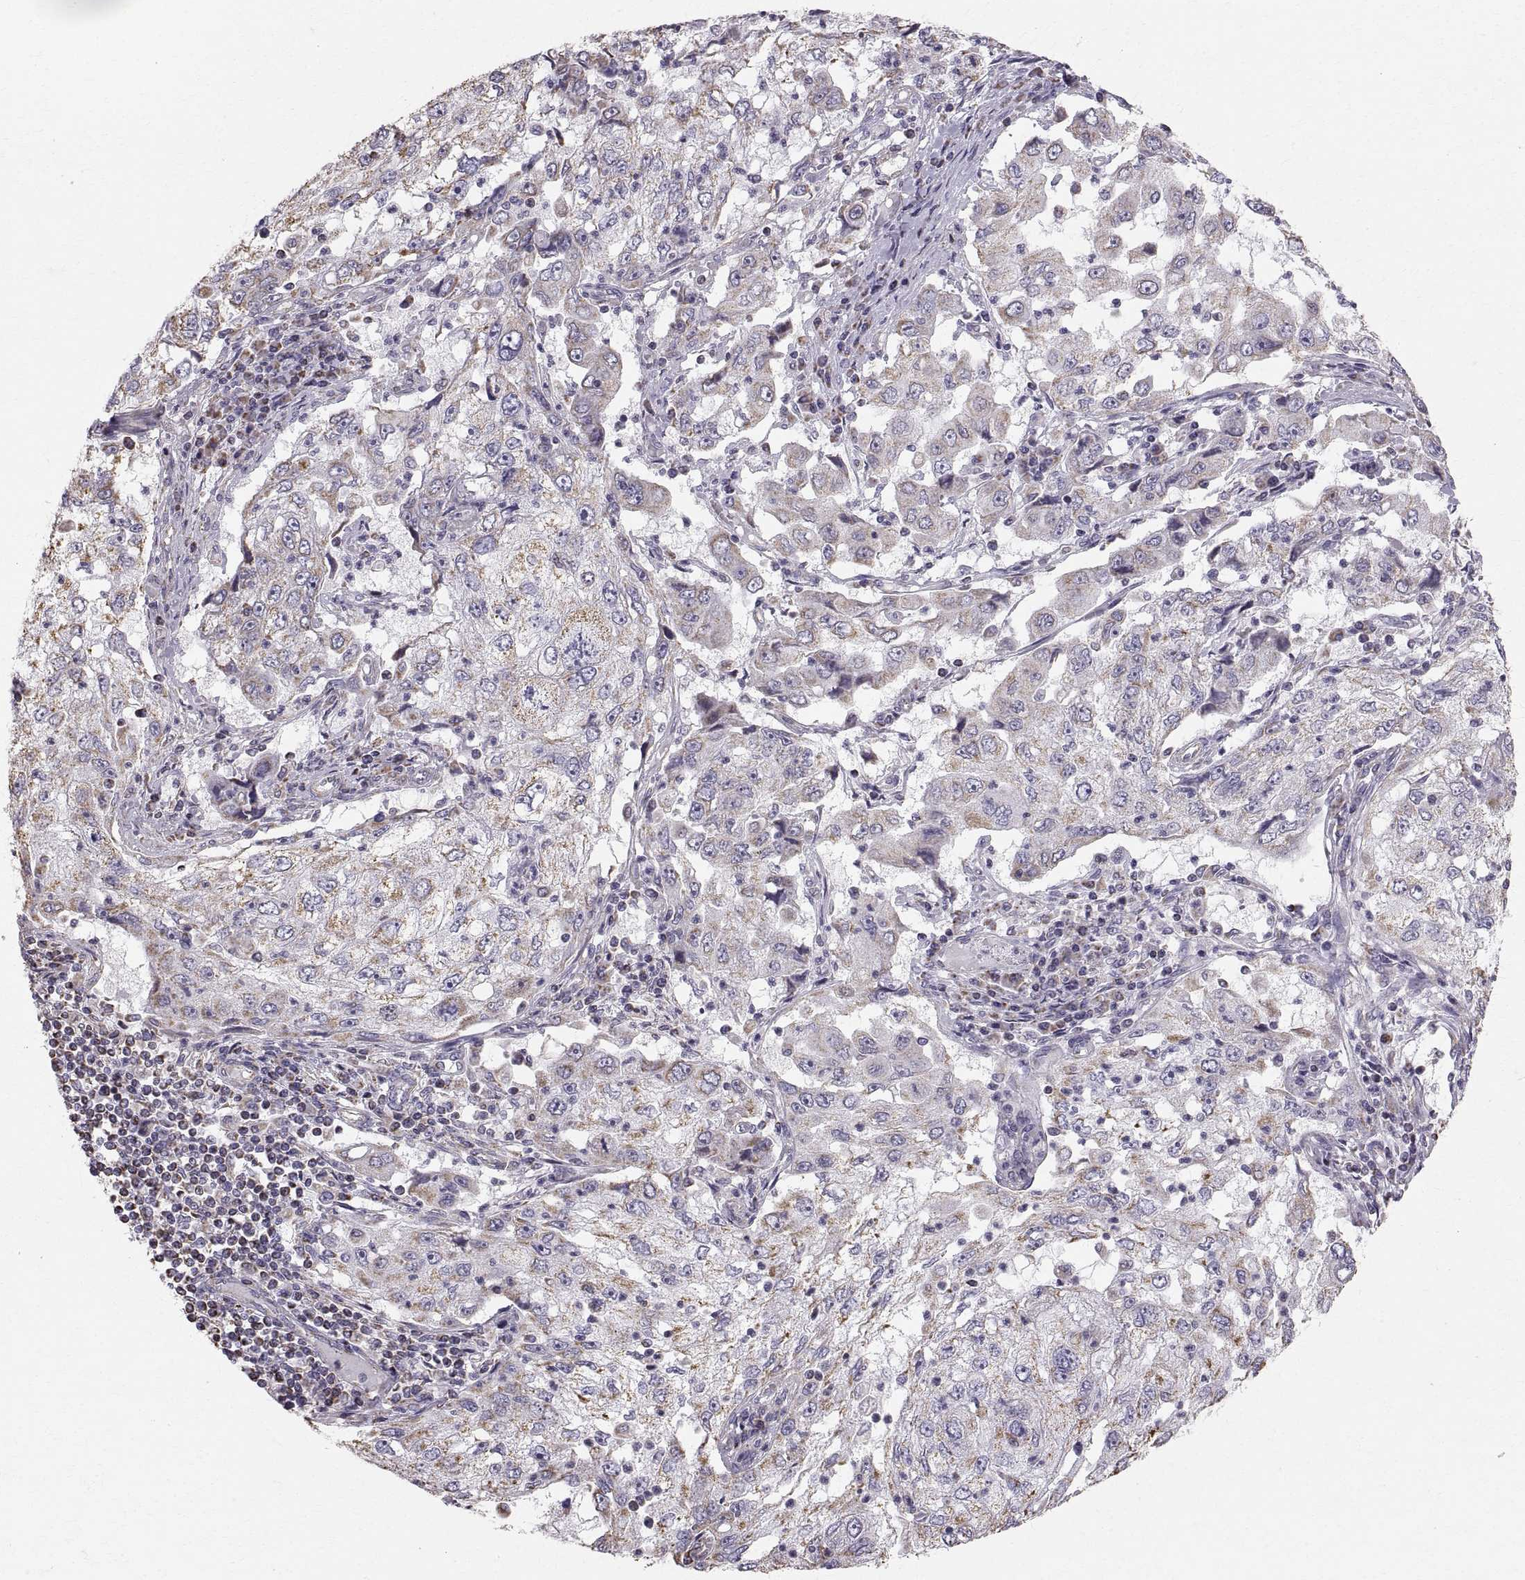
{"staining": {"intensity": "moderate", "quantity": "<25%", "location": "cytoplasmic/membranous"}, "tissue": "cervical cancer", "cell_type": "Tumor cells", "image_type": "cancer", "snomed": [{"axis": "morphology", "description": "Squamous cell carcinoma, NOS"}, {"axis": "topography", "description": "Cervix"}], "caption": "Immunohistochemistry (IHC) photomicrograph of squamous cell carcinoma (cervical) stained for a protein (brown), which displays low levels of moderate cytoplasmic/membranous expression in about <25% of tumor cells.", "gene": "STMND1", "patient": {"sex": "female", "age": 36}}